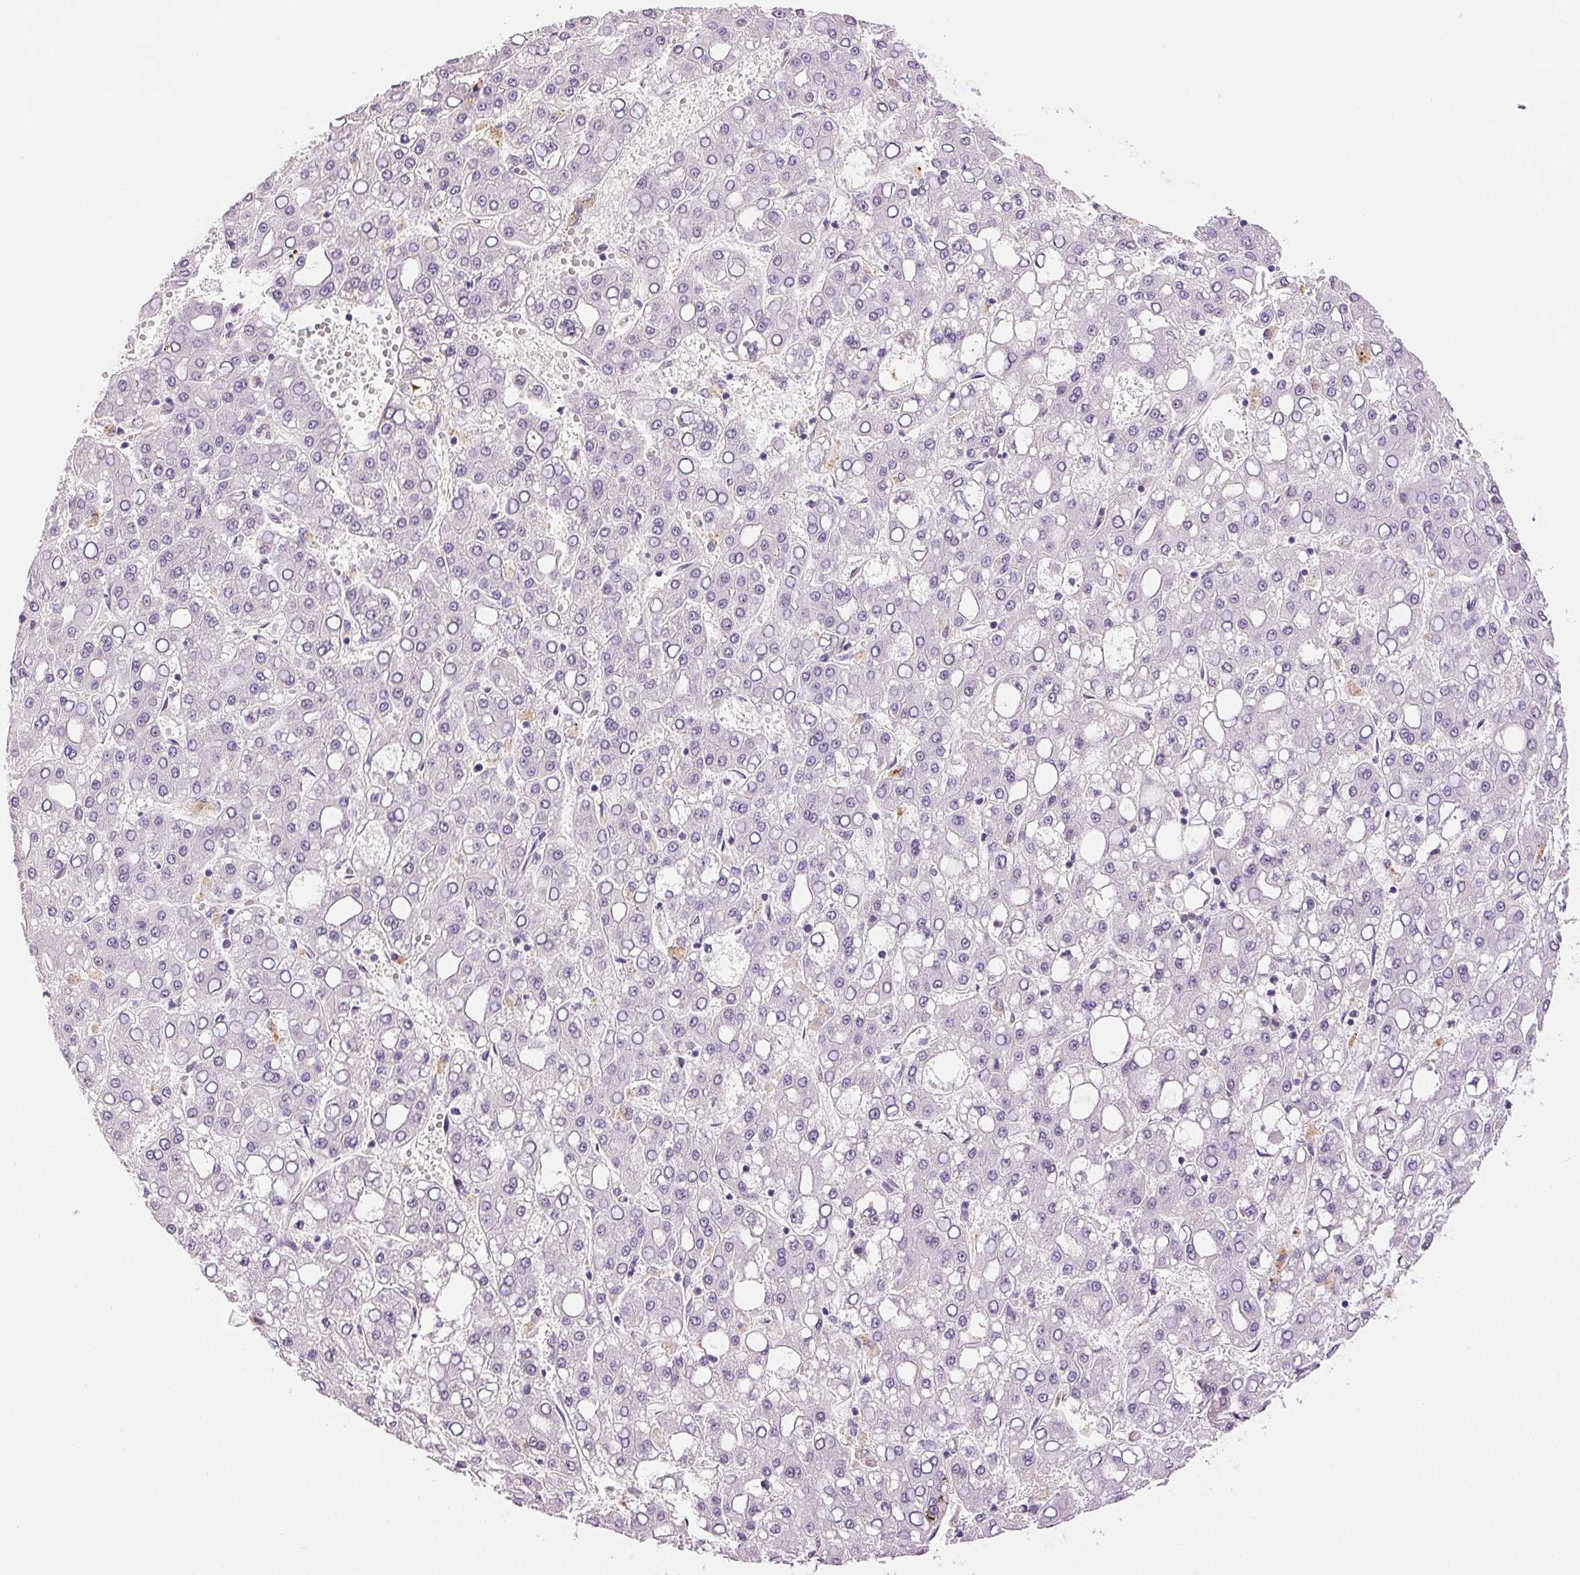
{"staining": {"intensity": "negative", "quantity": "none", "location": "none"}, "tissue": "liver cancer", "cell_type": "Tumor cells", "image_type": "cancer", "snomed": [{"axis": "morphology", "description": "Carcinoma, Hepatocellular, NOS"}, {"axis": "topography", "description": "Liver"}], "caption": "Tumor cells show no significant positivity in liver cancer.", "gene": "PLCB1", "patient": {"sex": "male", "age": 65}}